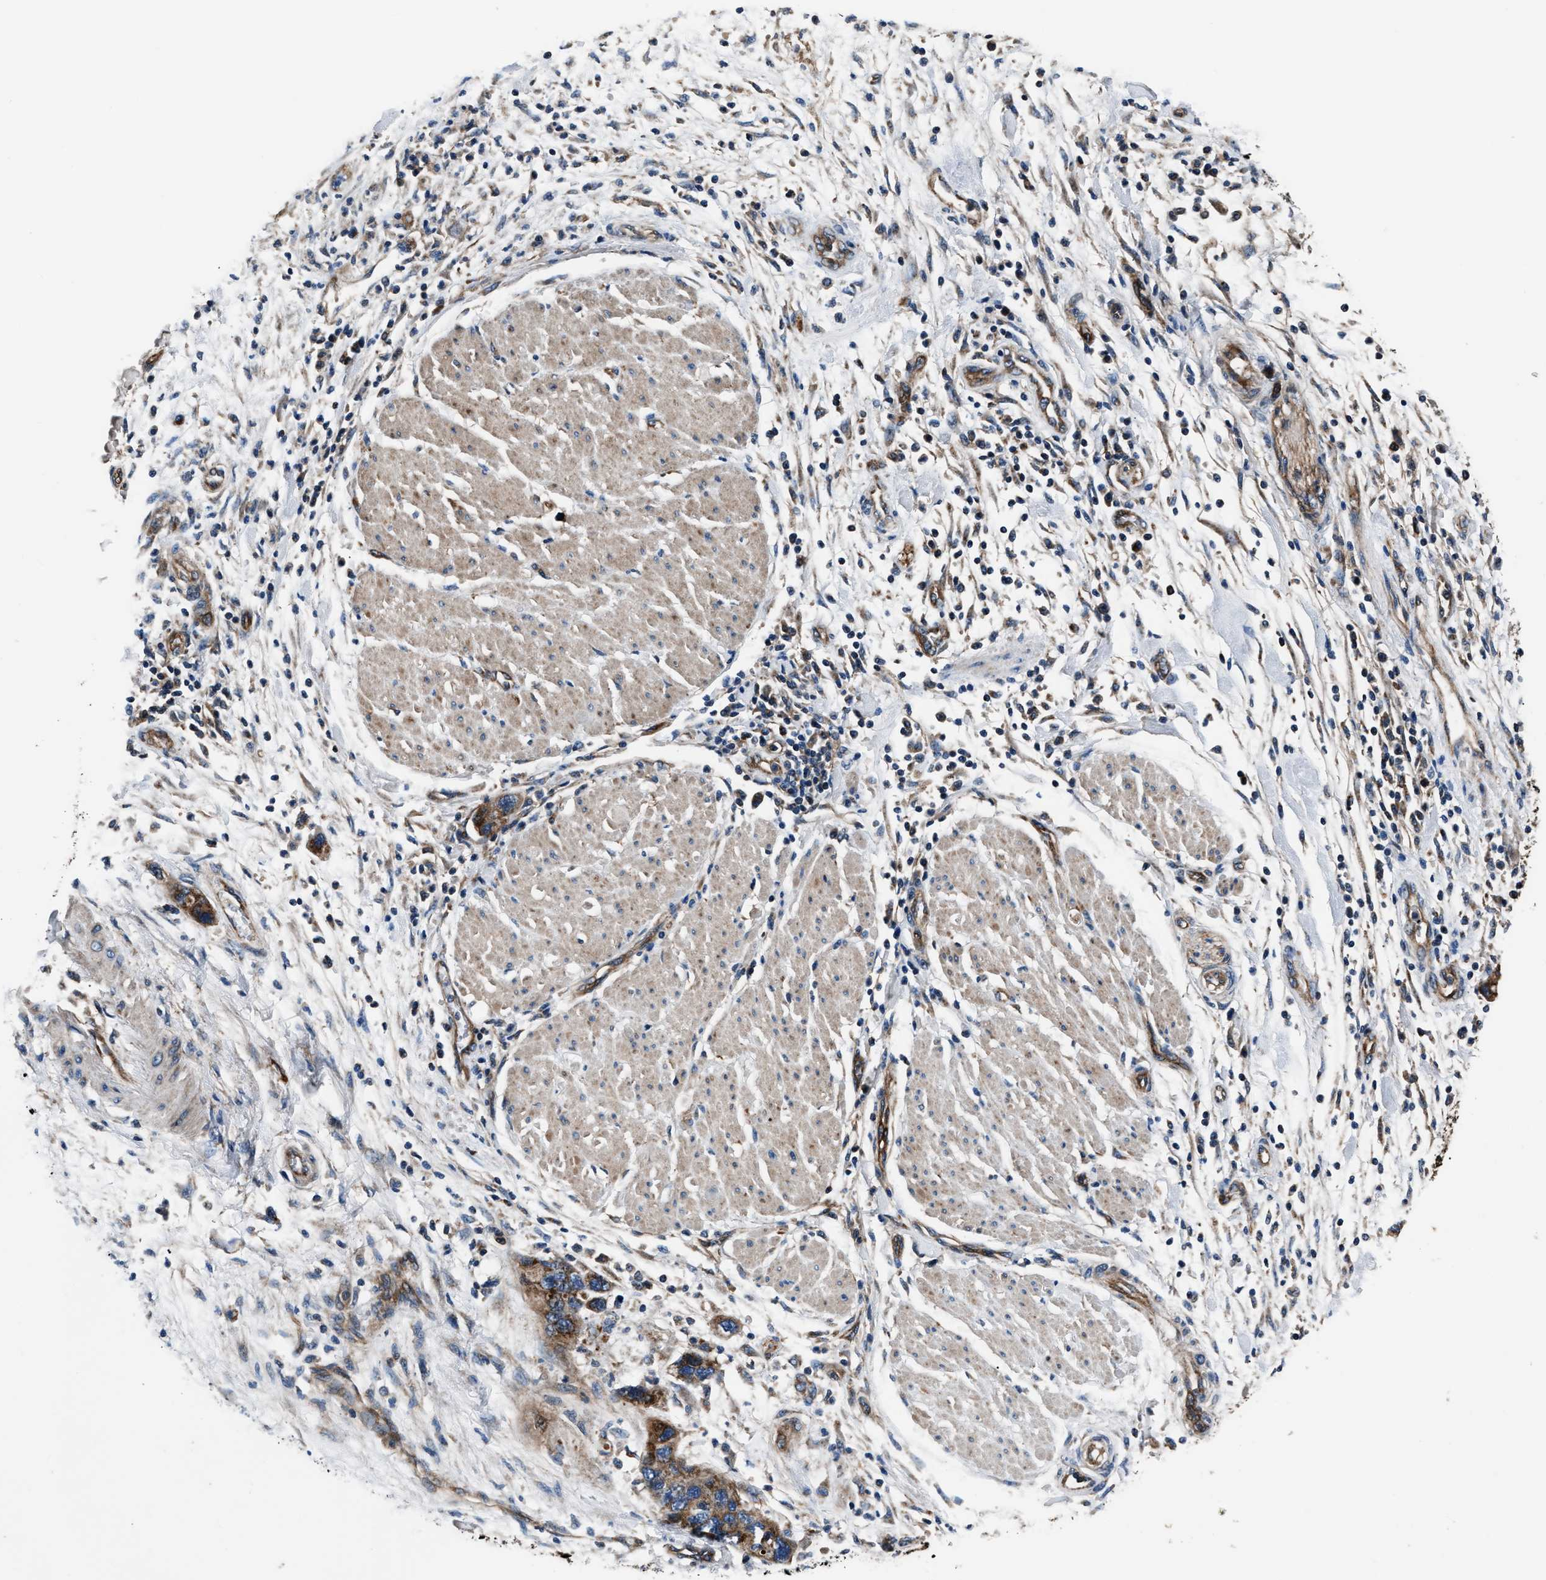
{"staining": {"intensity": "moderate", "quantity": ">75%", "location": "cytoplasmic/membranous"}, "tissue": "pancreatic cancer", "cell_type": "Tumor cells", "image_type": "cancer", "snomed": [{"axis": "morphology", "description": "Normal tissue, NOS"}, {"axis": "morphology", "description": "Adenocarcinoma, NOS"}, {"axis": "topography", "description": "Pancreas"}], "caption": "Protein staining of pancreatic cancer (adenocarcinoma) tissue shows moderate cytoplasmic/membranous expression in about >75% of tumor cells.", "gene": "GGCT", "patient": {"sex": "female", "age": 71}}